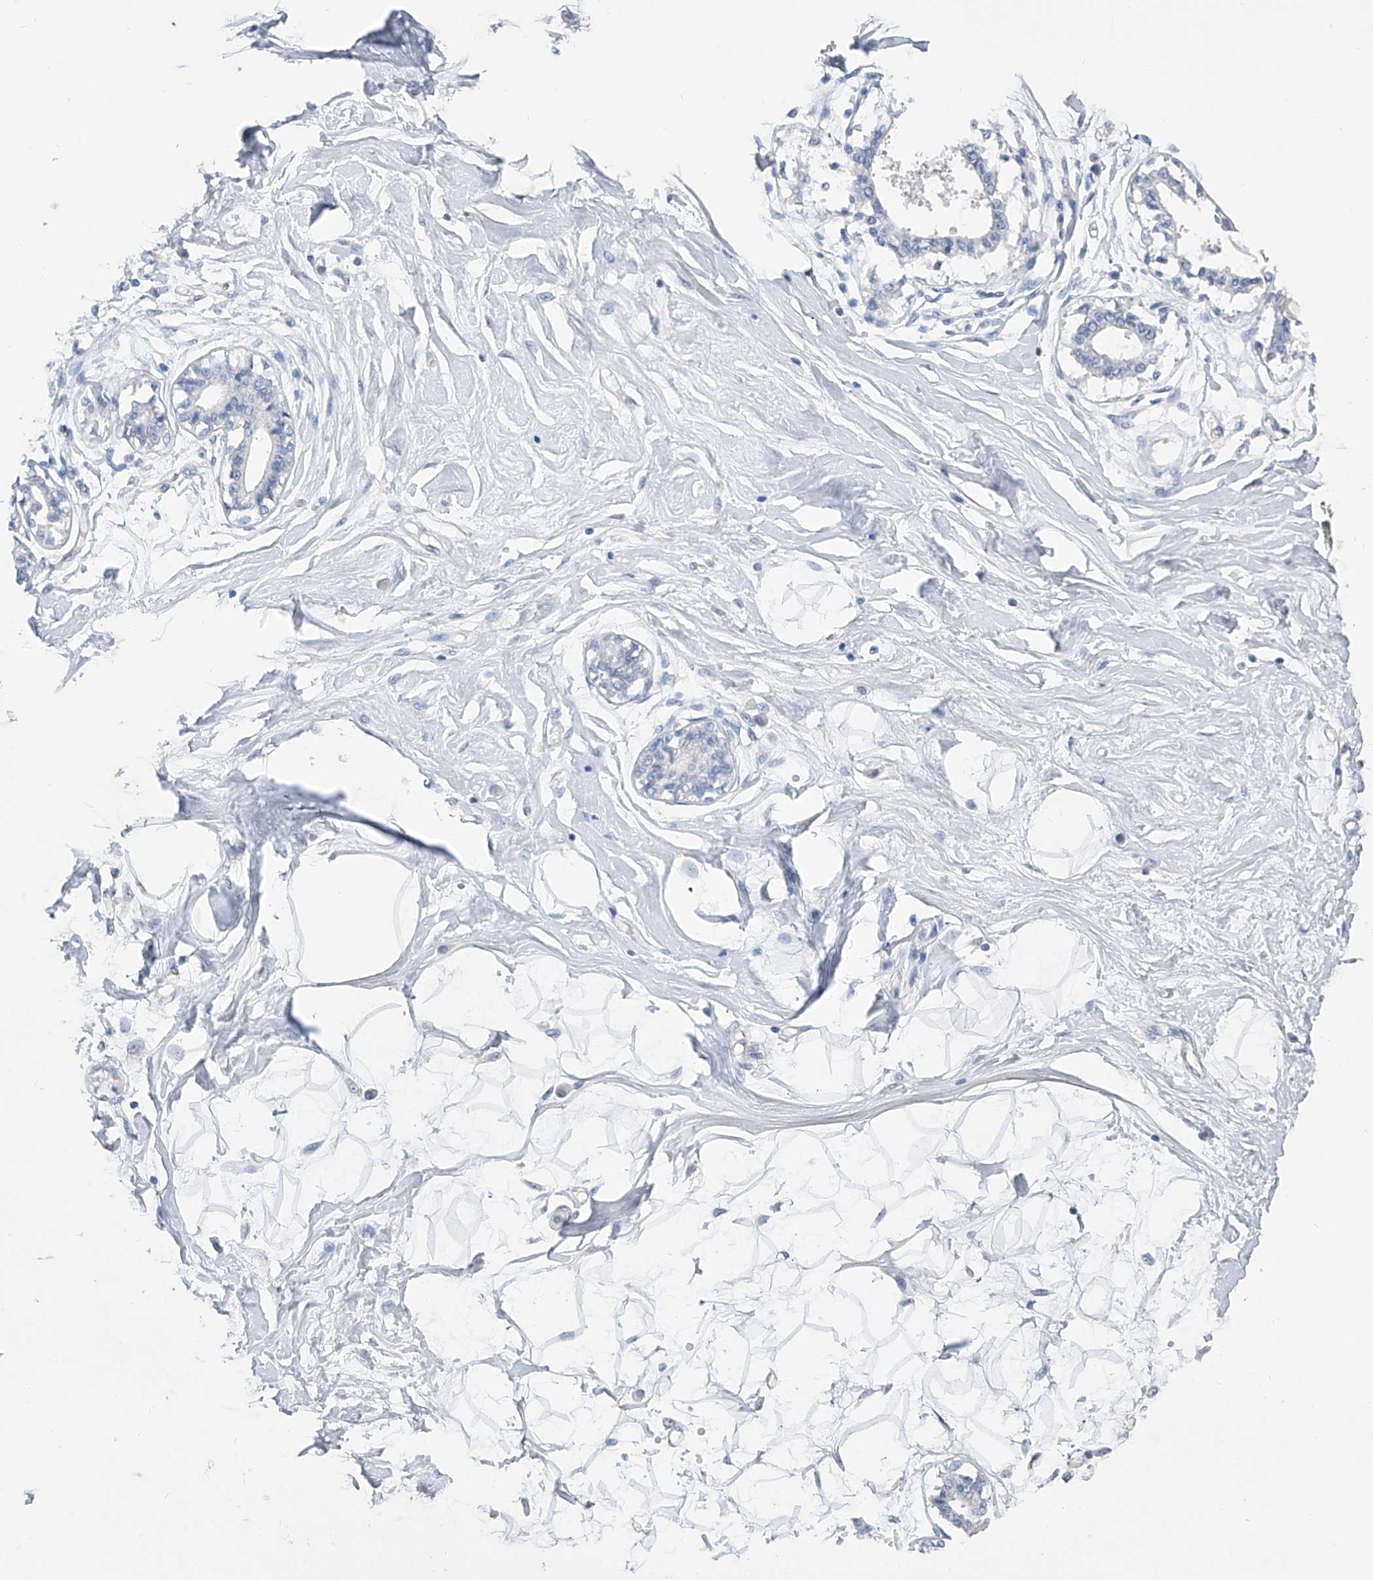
{"staining": {"intensity": "negative", "quantity": "none", "location": "none"}, "tissue": "breast", "cell_type": "Adipocytes", "image_type": "normal", "snomed": [{"axis": "morphology", "description": "Normal tissue, NOS"}, {"axis": "topography", "description": "Breast"}], "caption": "Immunohistochemistry (IHC) image of unremarkable human breast stained for a protein (brown), which reveals no expression in adipocytes.", "gene": "ADRA1A", "patient": {"sex": "female", "age": 45}}